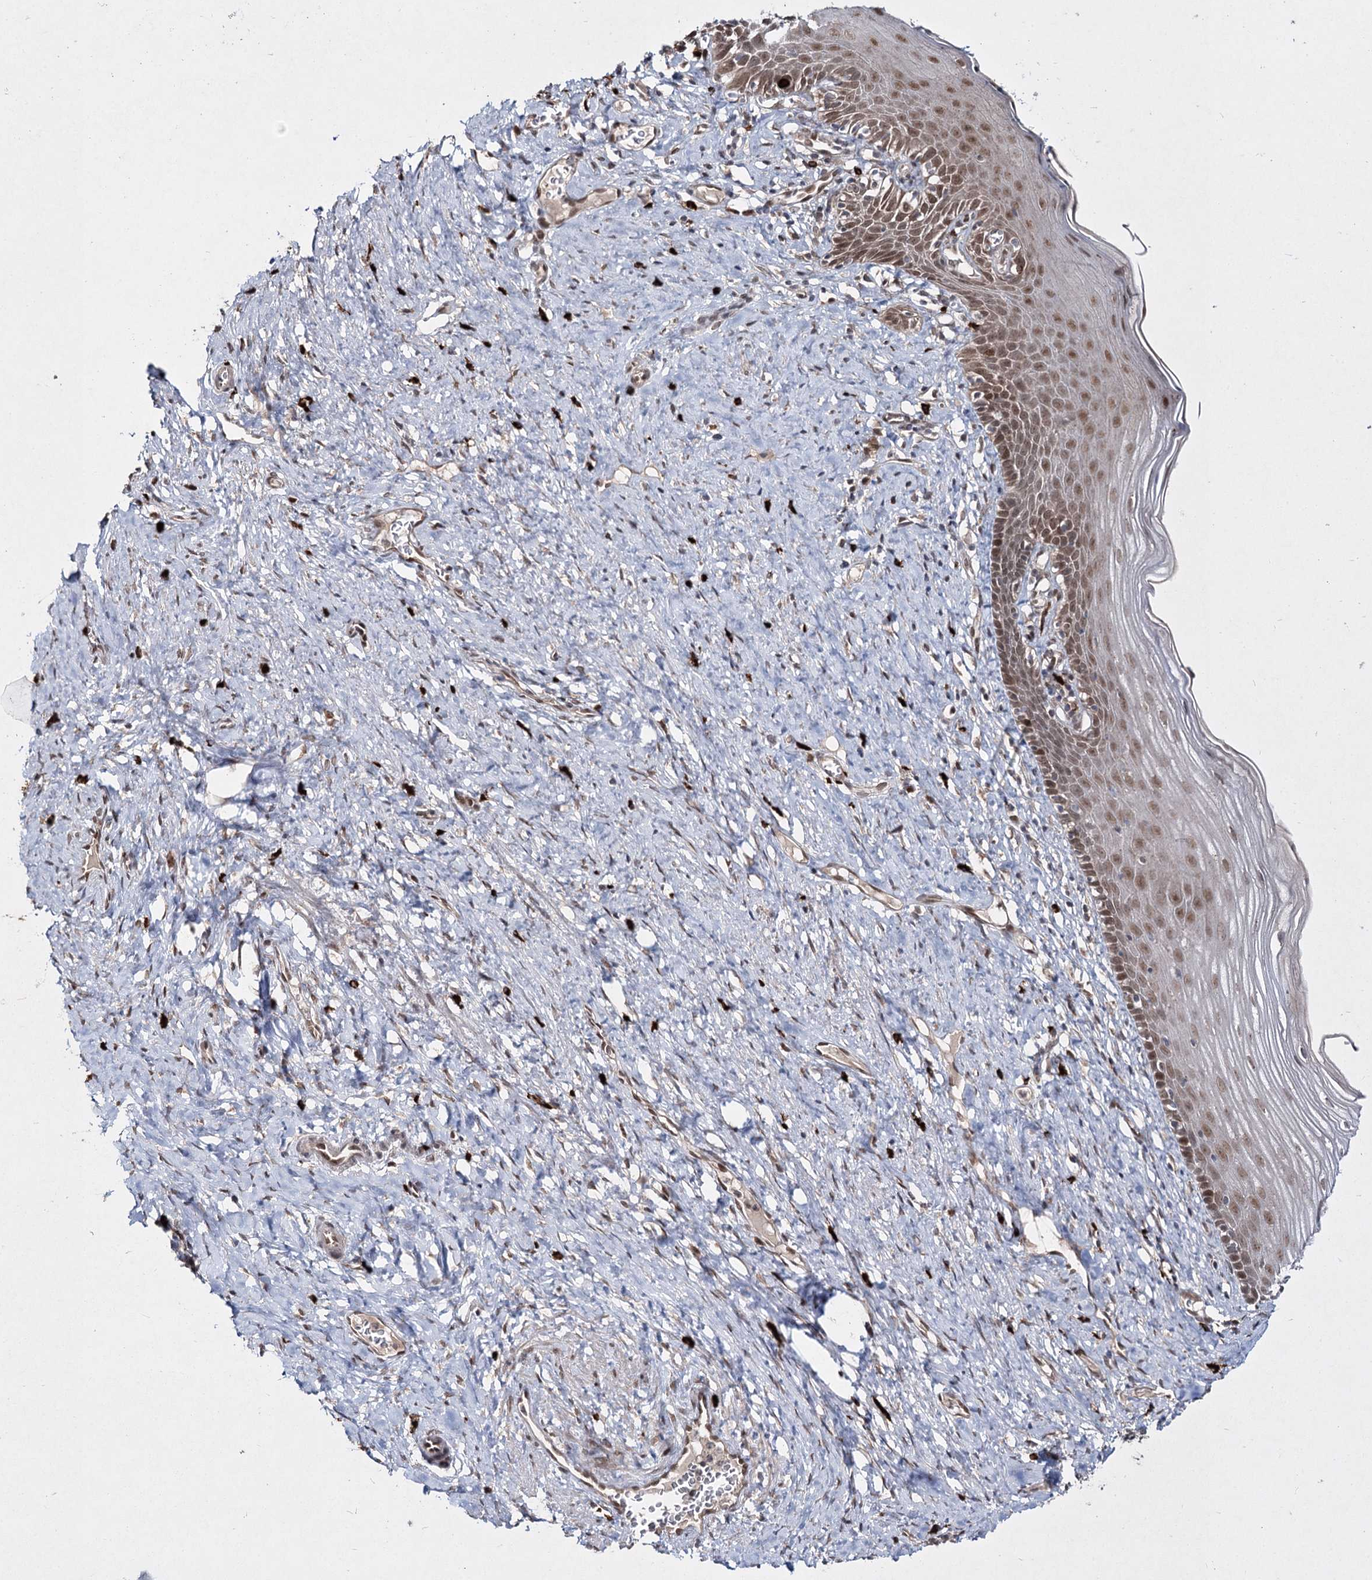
{"staining": {"intensity": "moderate", "quantity": ">75%", "location": "nuclear"}, "tissue": "cervix", "cell_type": "Glandular cells", "image_type": "normal", "snomed": [{"axis": "morphology", "description": "Normal tissue, NOS"}, {"axis": "topography", "description": "Cervix"}], "caption": "Glandular cells reveal medium levels of moderate nuclear staining in approximately >75% of cells in benign cervix. (IHC, brightfield microscopy, high magnification).", "gene": "TRNT1", "patient": {"sex": "female", "age": 42}}